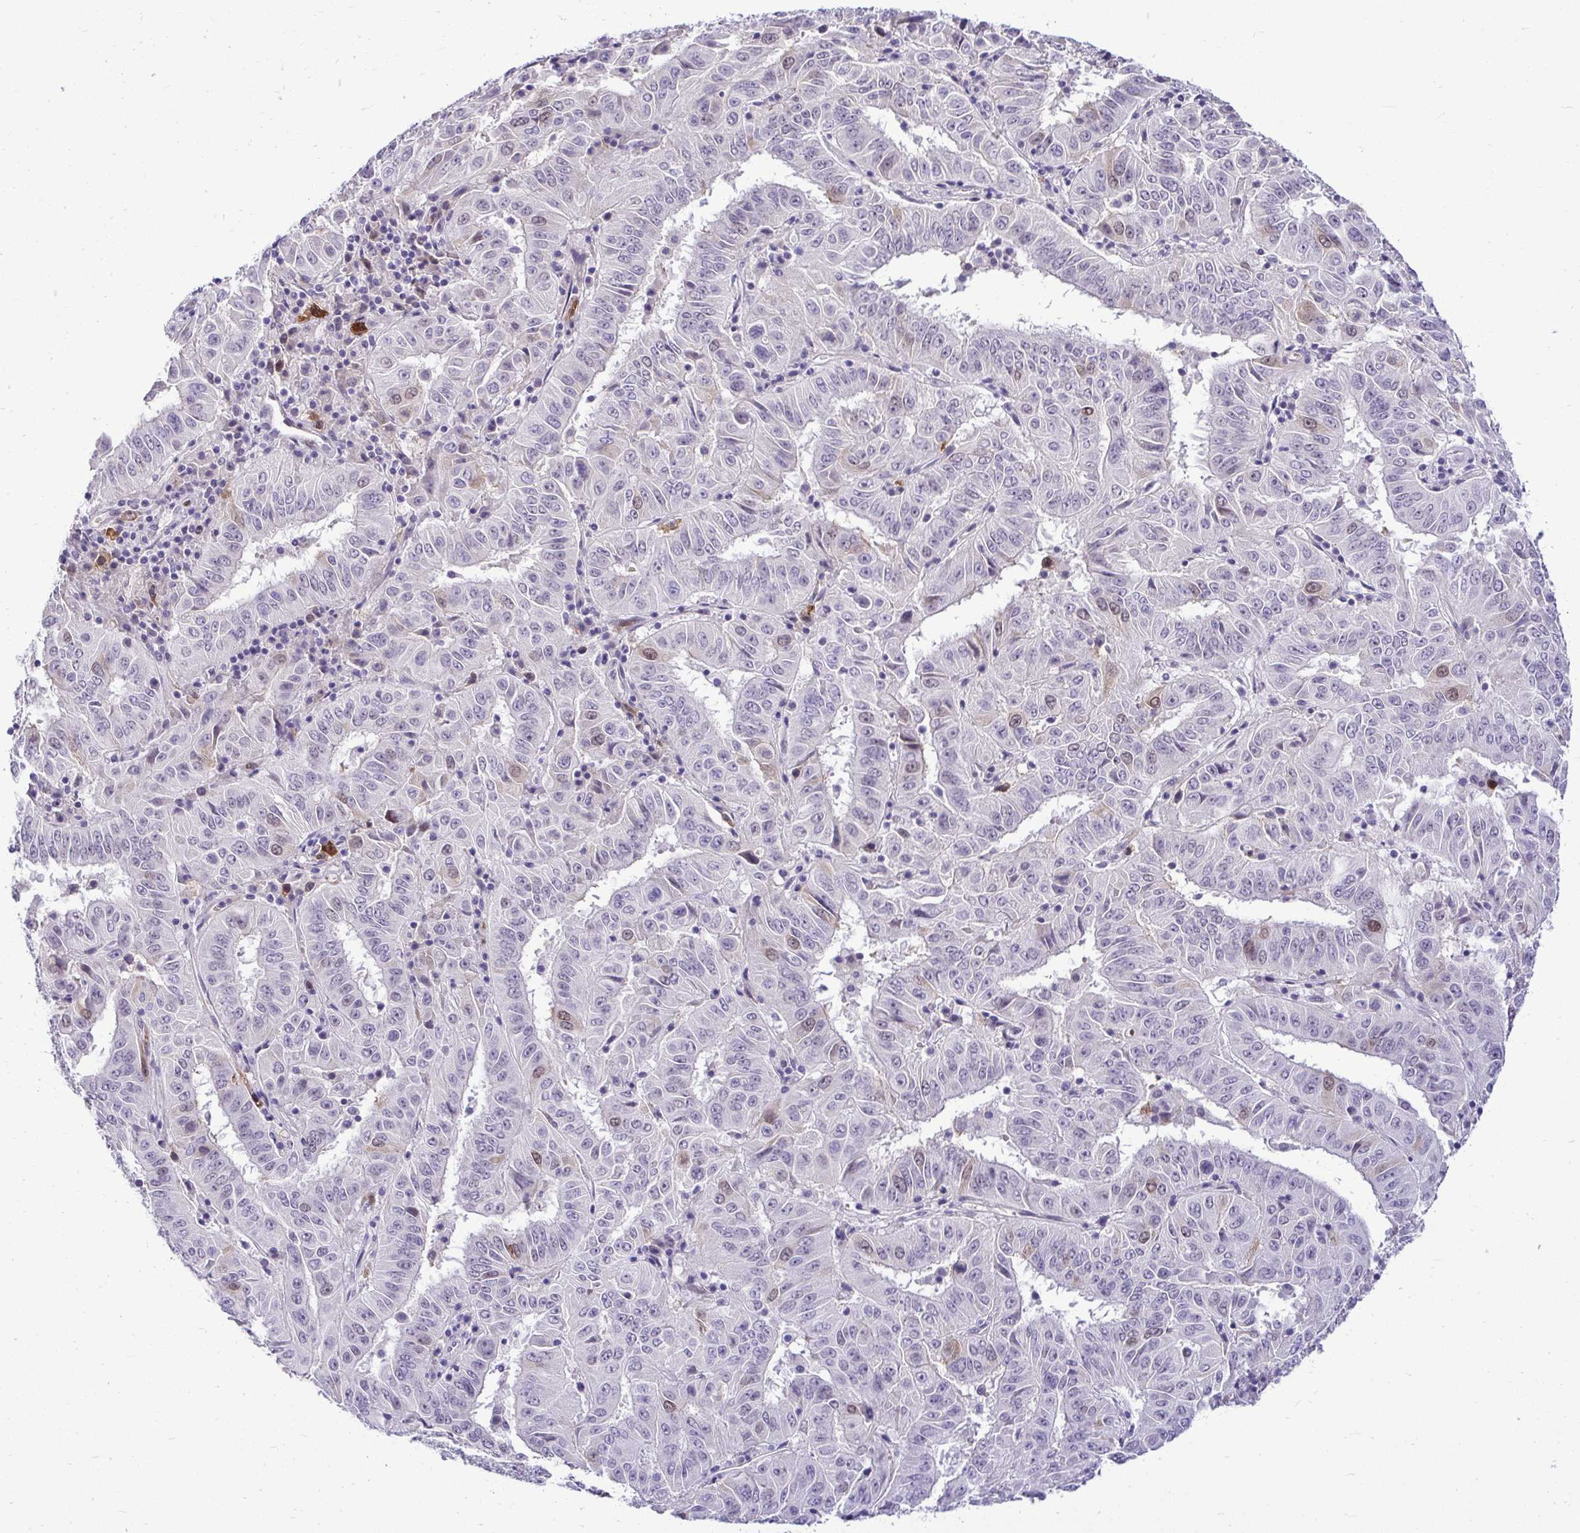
{"staining": {"intensity": "weak", "quantity": "<25%", "location": "nuclear"}, "tissue": "pancreatic cancer", "cell_type": "Tumor cells", "image_type": "cancer", "snomed": [{"axis": "morphology", "description": "Adenocarcinoma, NOS"}, {"axis": "topography", "description": "Pancreas"}], "caption": "There is no significant staining in tumor cells of adenocarcinoma (pancreatic).", "gene": "CDC20", "patient": {"sex": "male", "age": 63}}